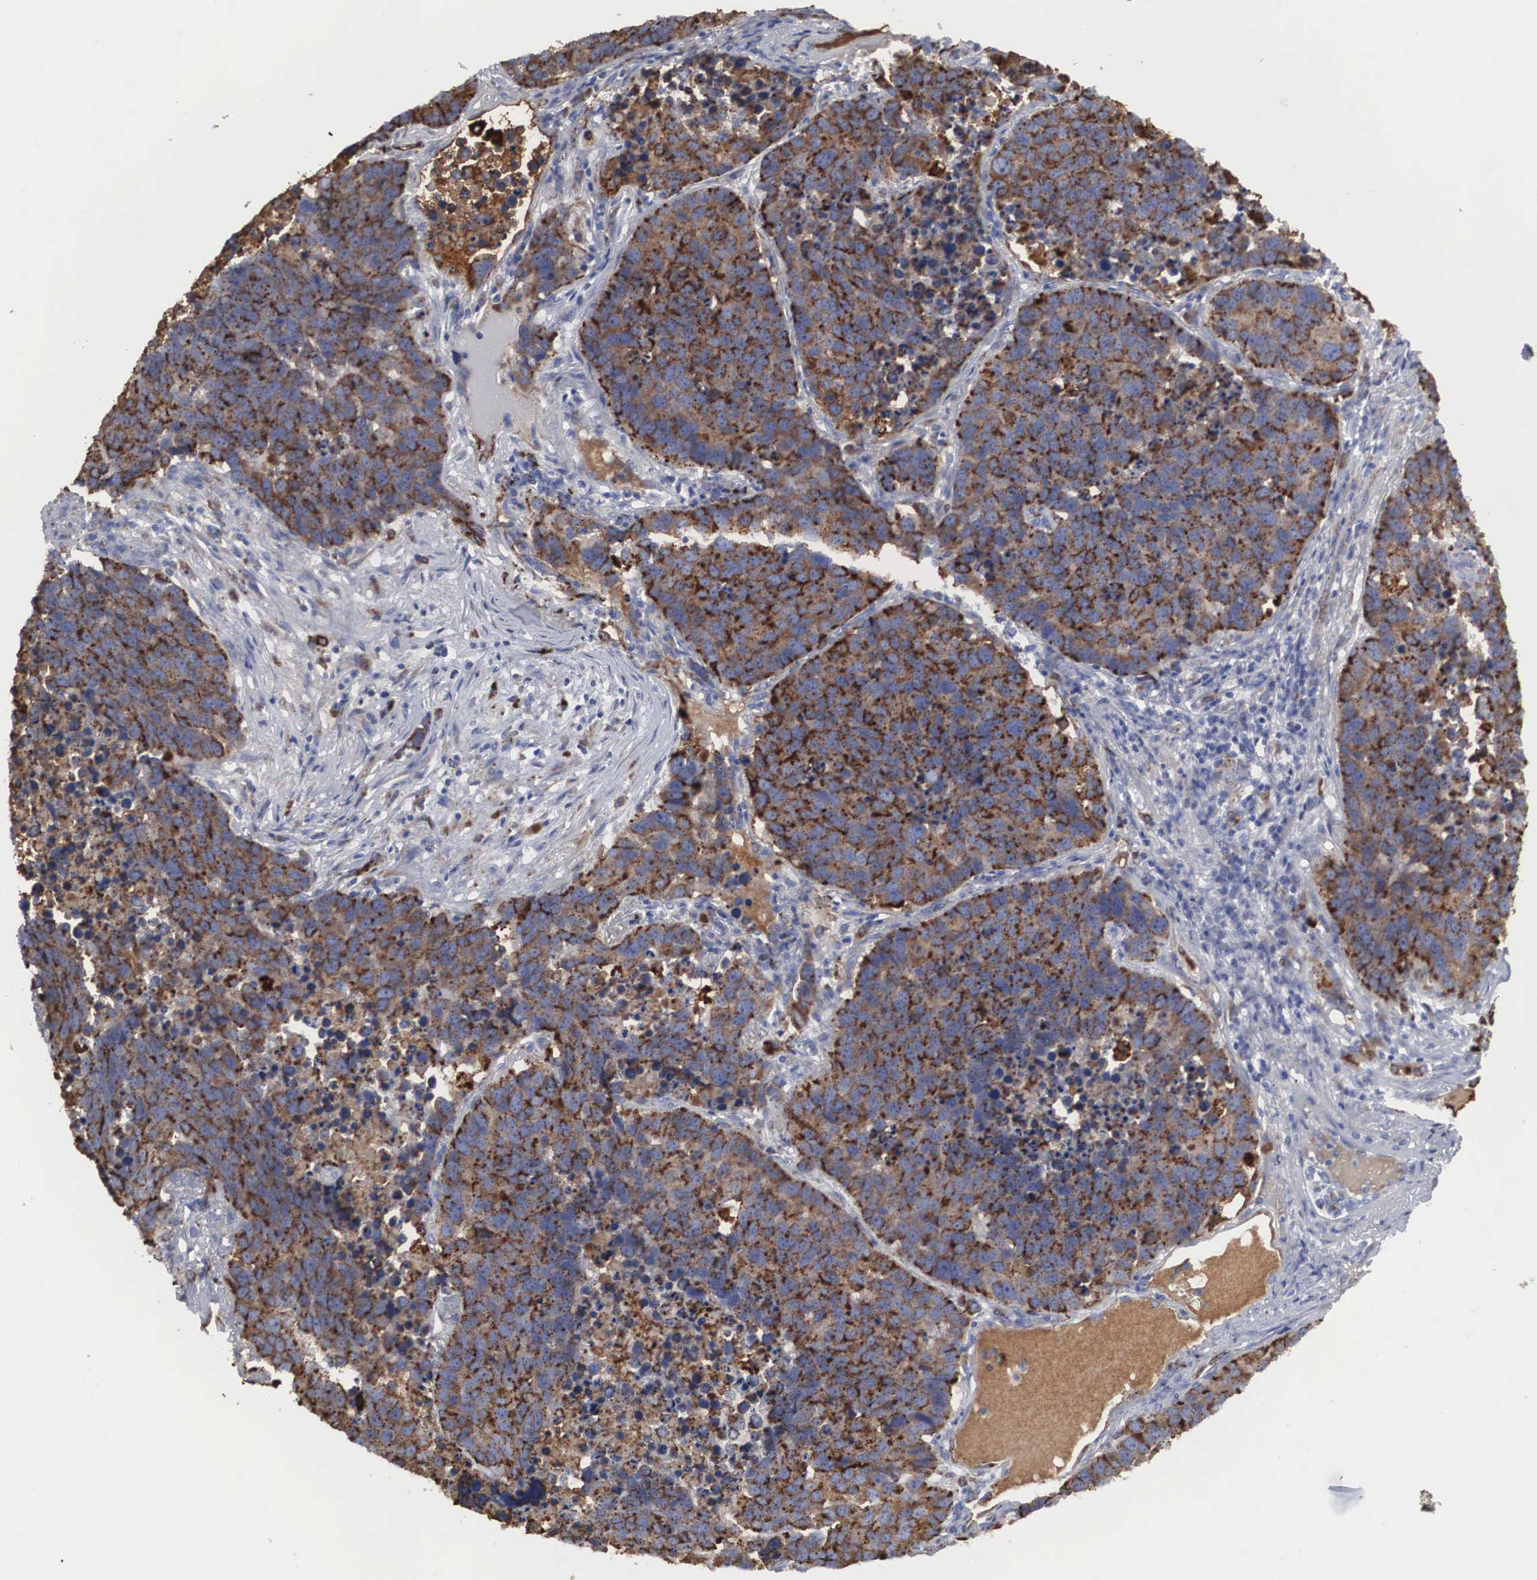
{"staining": {"intensity": "strong", "quantity": ">75%", "location": "cytoplasmic/membranous"}, "tissue": "lung cancer", "cell_type": "Tumor cells", "image_type": "cancer", "snomed": [{"axis": "morphology", "description": "Carcinoid, malignant, NOS"}, {"axis": "topography", "description": "Lung"}], "caption": "Immunohistochemical staining of human lung cancer shows high levels of strong cytoplasmic/membranous expression in about >75% of tumor cells. (brown staining indicates protein expression, while blue staining denotes nuclei).", "gene": "LGALS3BP", "patient": {"sex": "male", "age": 60}}